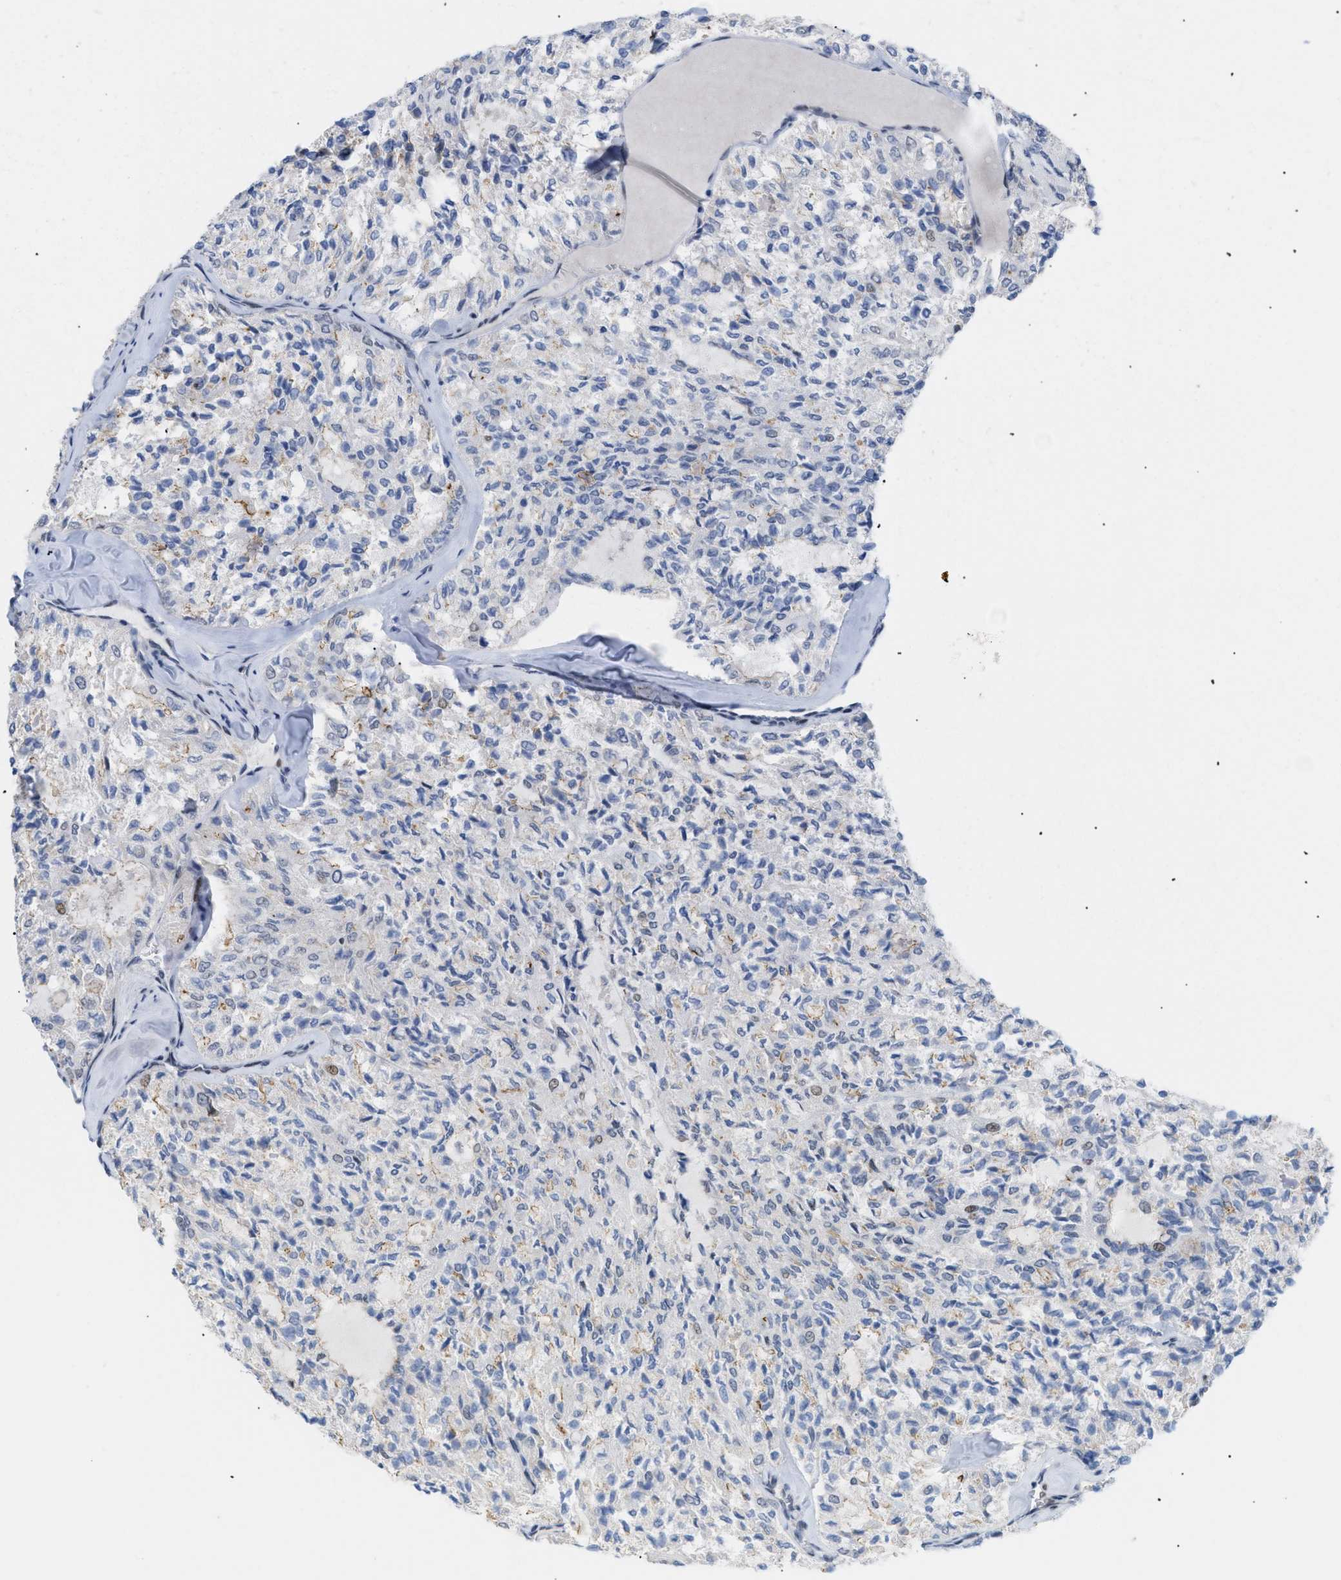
{"staining": {"intensity": "negative", "quantity": "none", "location": "none"}, "tissue": "thyroid cancer", "cell_type": "Tumor cells", "image_type": "cancer", "snomed": [{"axis": "morphology", "description": "Follicular adenoma carcinoma, NOS"}, {"axis": "topography", "description": "Thyroid gland"}], "caption": "A high-resolution photomicrograph shows immunohistochemistry (IHC) staining of thyroid cancer (follicular adenoma carcinoma), which displays no significant expression in tumor cells.", "gene": "MED1", "patient": {"sex": "male", "age": 75}}